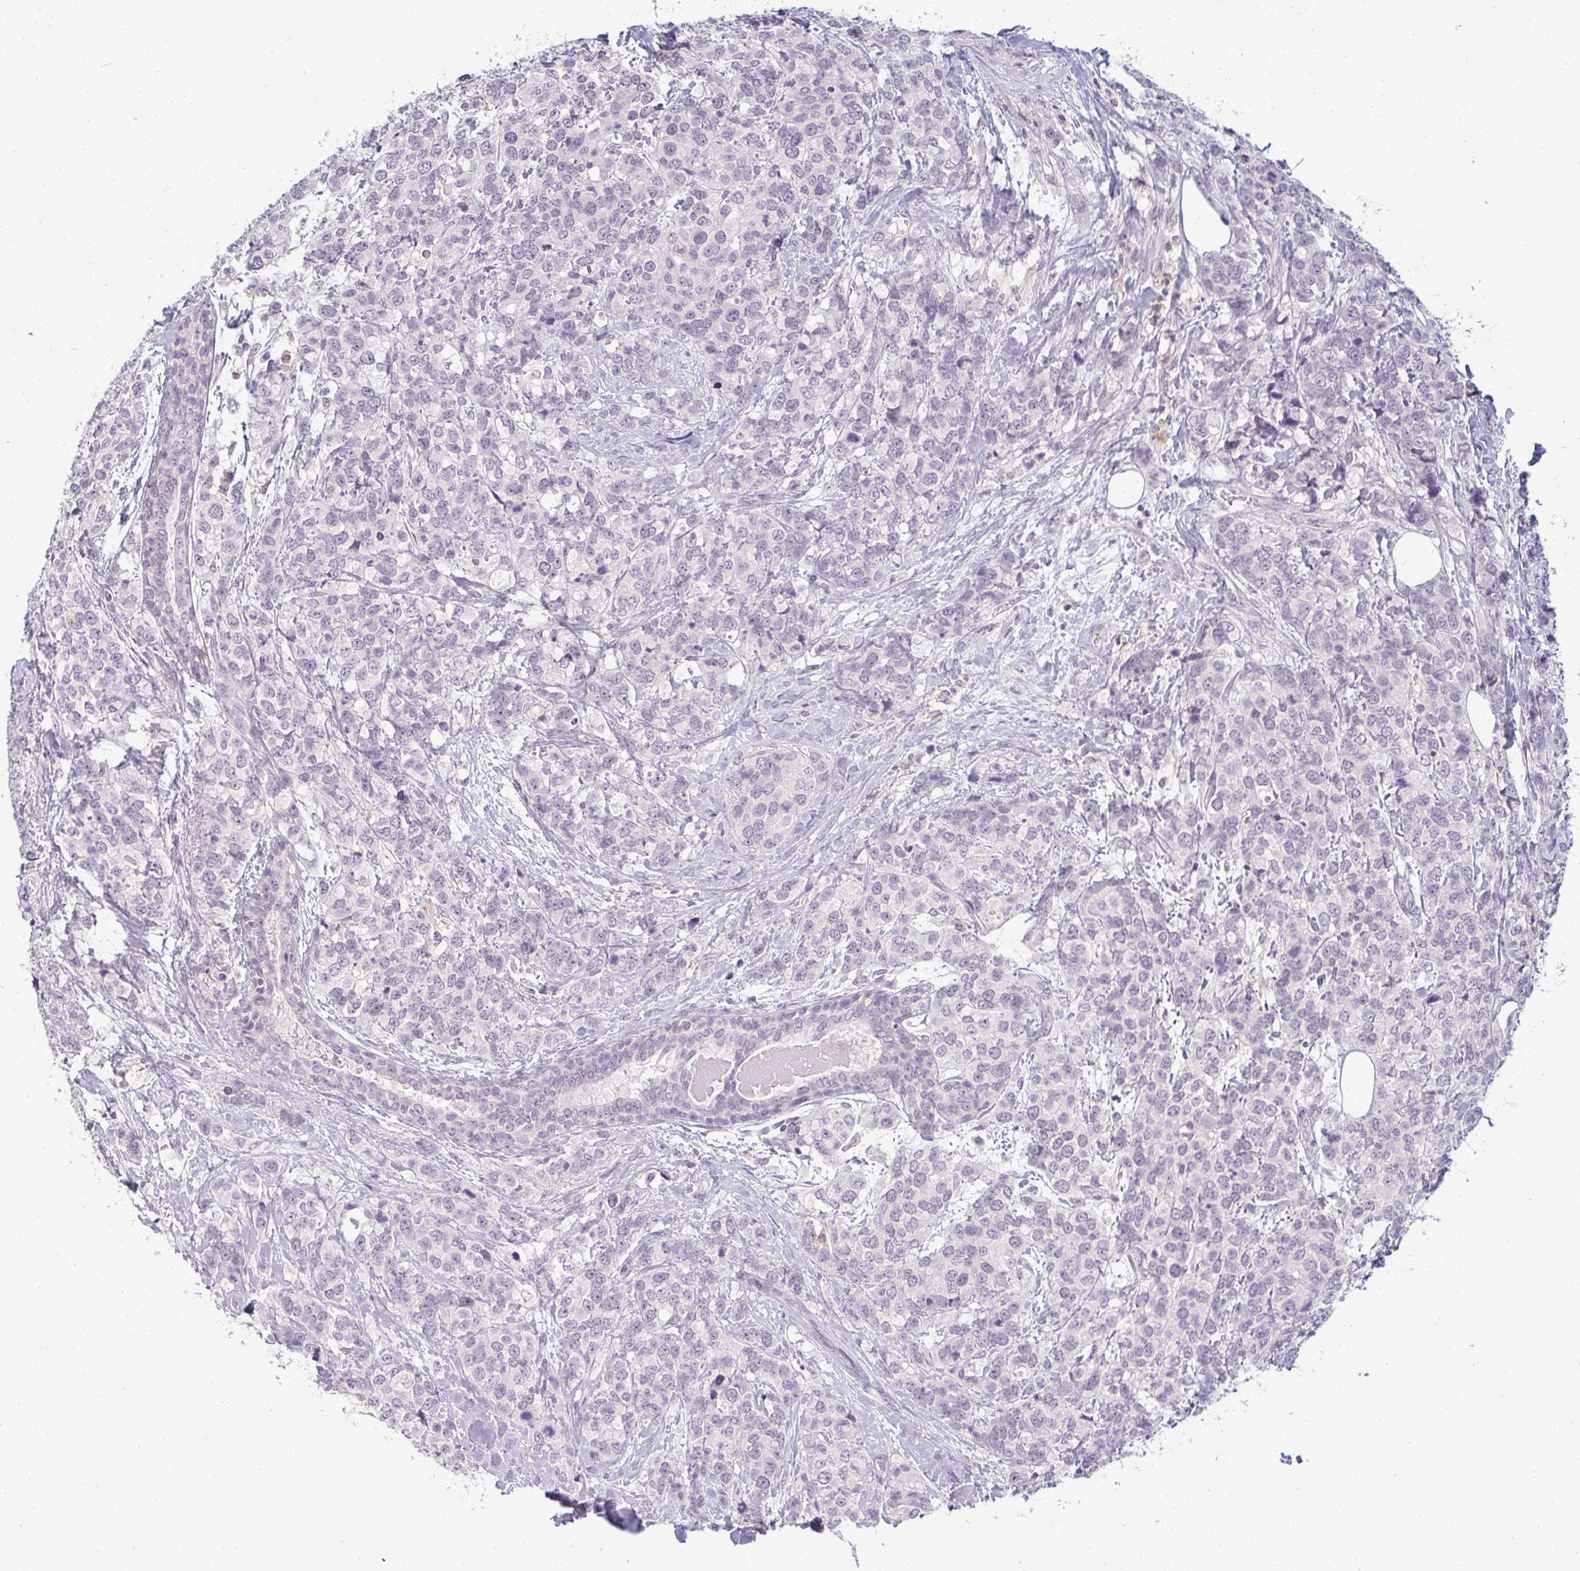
{"staining": {"intensity": "negative", "quantity": "none", "location": "none"}, "tissue": "breast cancer", "cell_type": "Tumor cells", "image_type": "cancer", "snomed": [{"axis": "morphology", "description": "Lobular carcinoma"}, {"axis": "topography", "description": "Breast"}], "caption": "This is an immunohistochemistry (IHC) histopathology image of lobular carcinoma (breast). There is no staining in tumor cells.", "gene": "PPFIA4", "patient": {"sex": "female", "age": 59}}